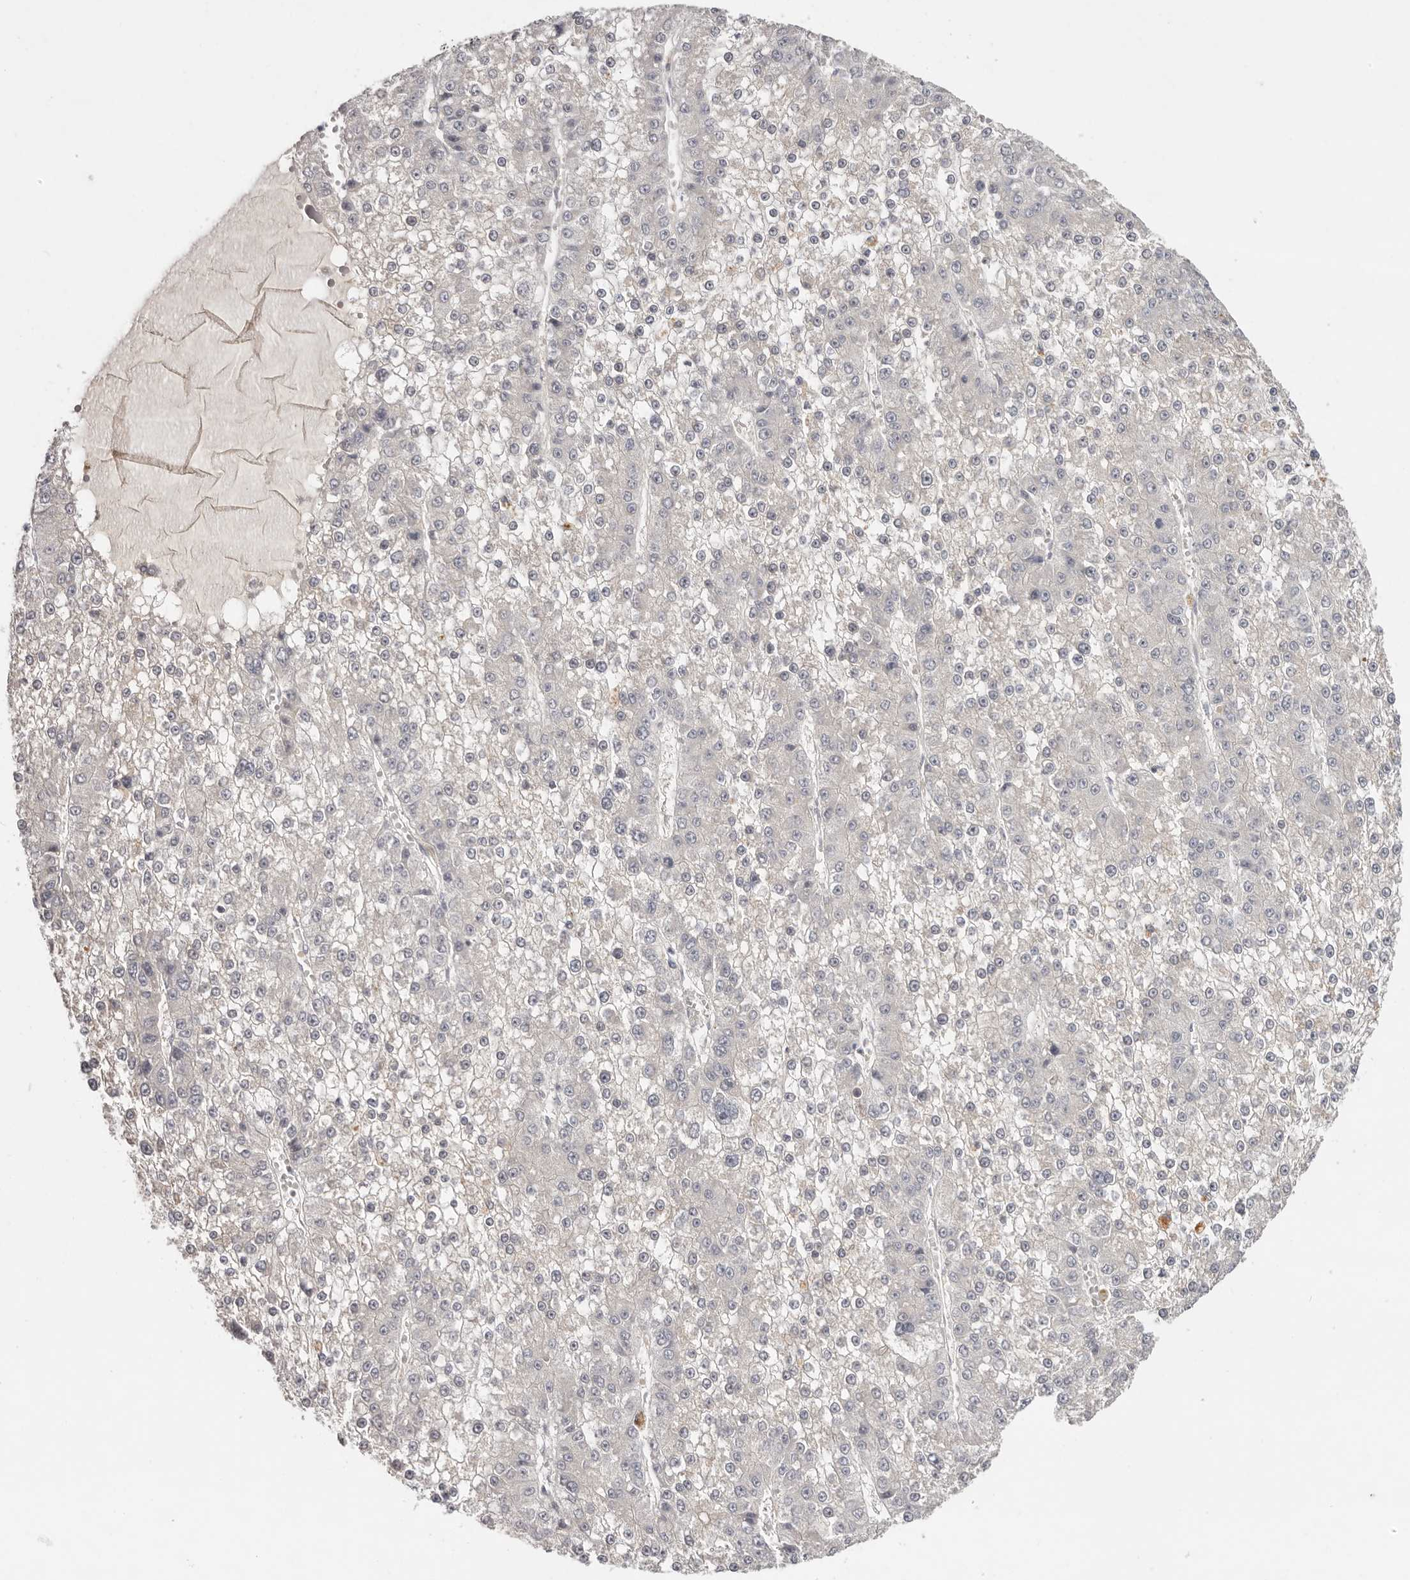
{"staining": {"intensity": "negative", "quantity": "none", "location": "none"}, "tissue": "liver cancer", "cell_type": "Tumor cells", "image_type": "cancer", "snomed": [{"axis": "morphology", "description": "Carcinoma, Hepatocellular, NOS"}, {"axis": "topography", "description": "Liver"}], "caption": "This is an immunohistochemistry histopathology image of liver cancer. There is no staining in tumor cells.", "gene": "SCUBE2", "patient": {"sex": "female", "age": 73}}